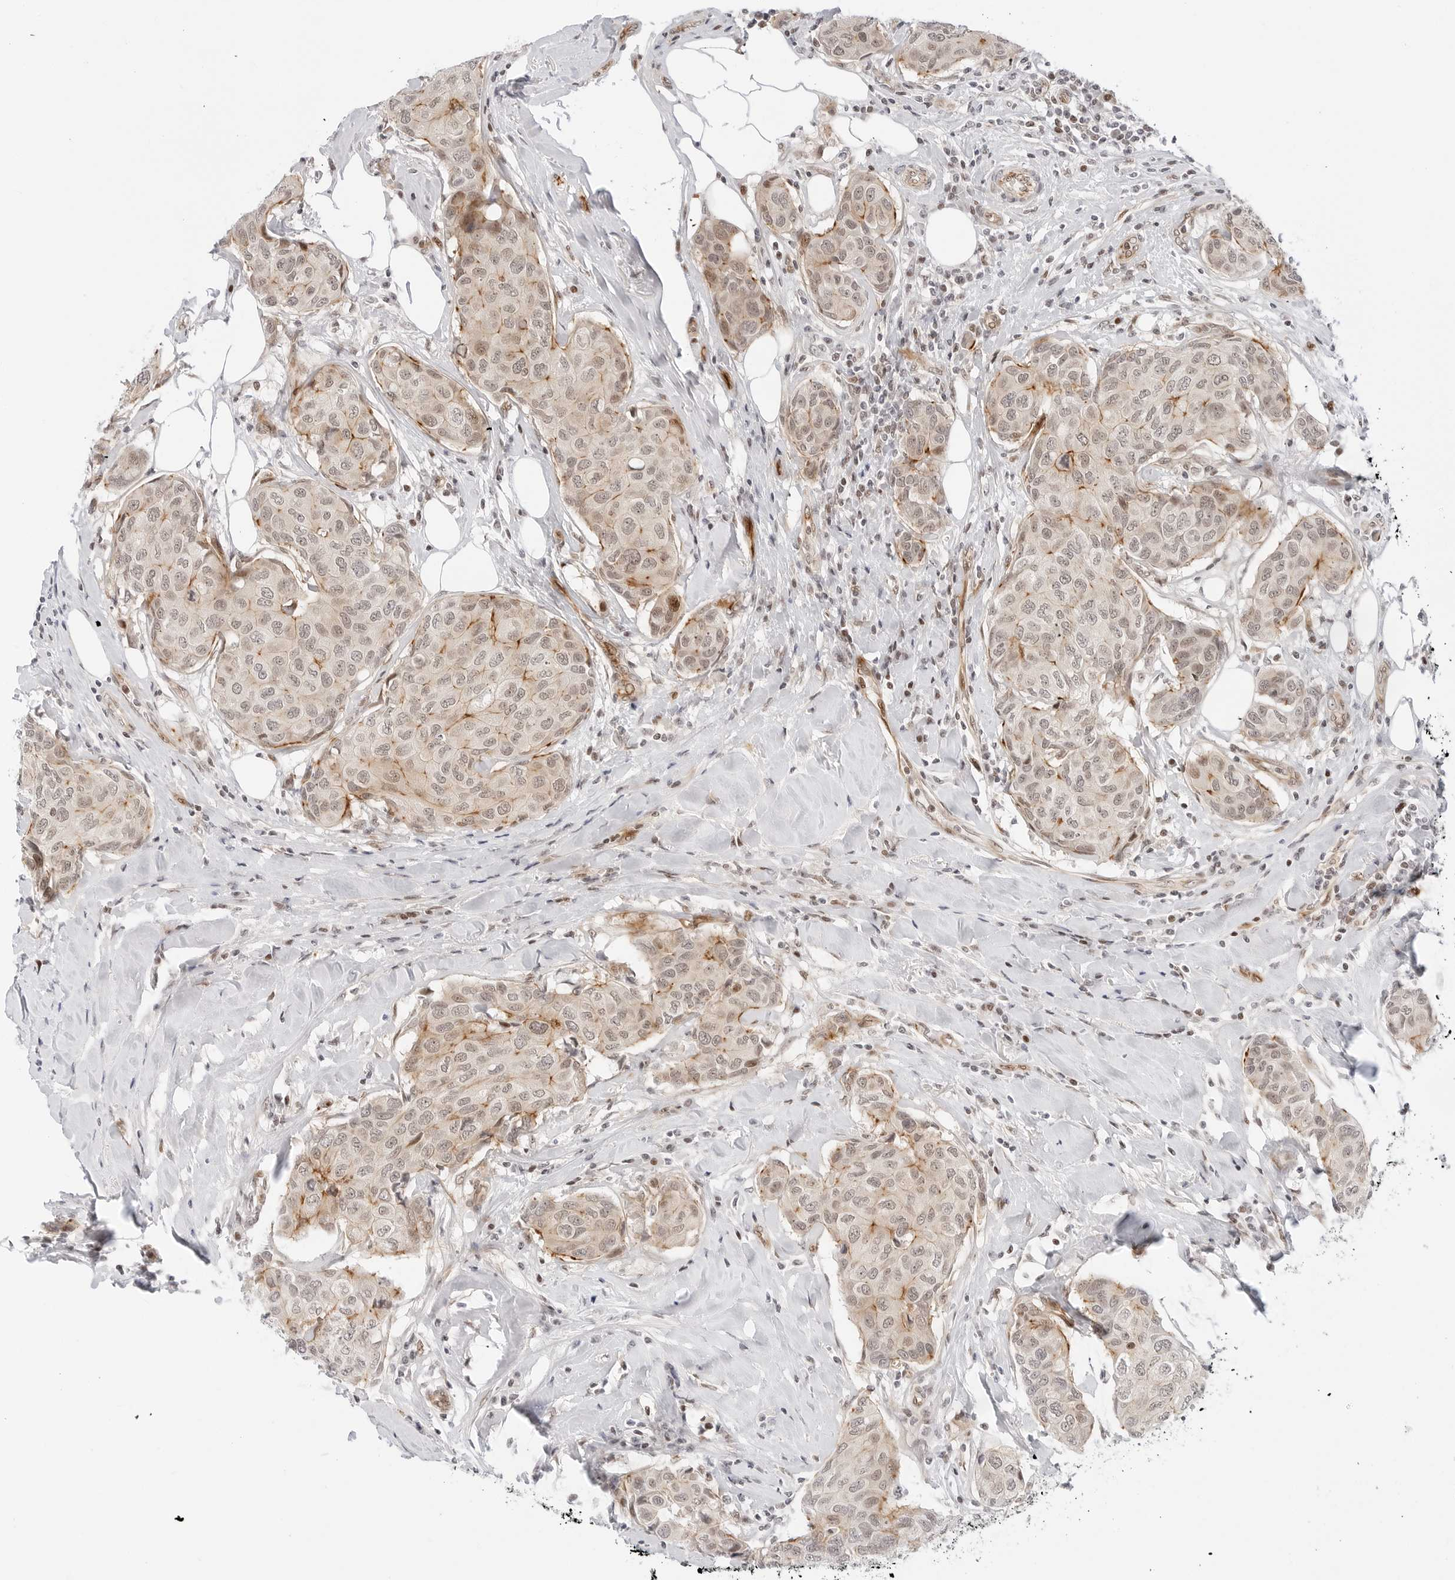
{"staining": {"intensity": "weak", "quantity": "<25%", "location": "cytoplasmic/membranous,nuclear"}, "tissue": "breast cancer", "cell_type": "Tumor cells", "image_type": "cancer", "snomed": [{"axis": "morphology", "description": "Duct carcinoma"}, {"axis": "topography", "description": "Breast"}], "caption": "This is an immunohistochemistry (IHC) micrograph of breast intraductal carcinoma. There is no expression in tumor cells.", "gene": "ZNF613", "patient": {"sex": "female", "age": 80}}